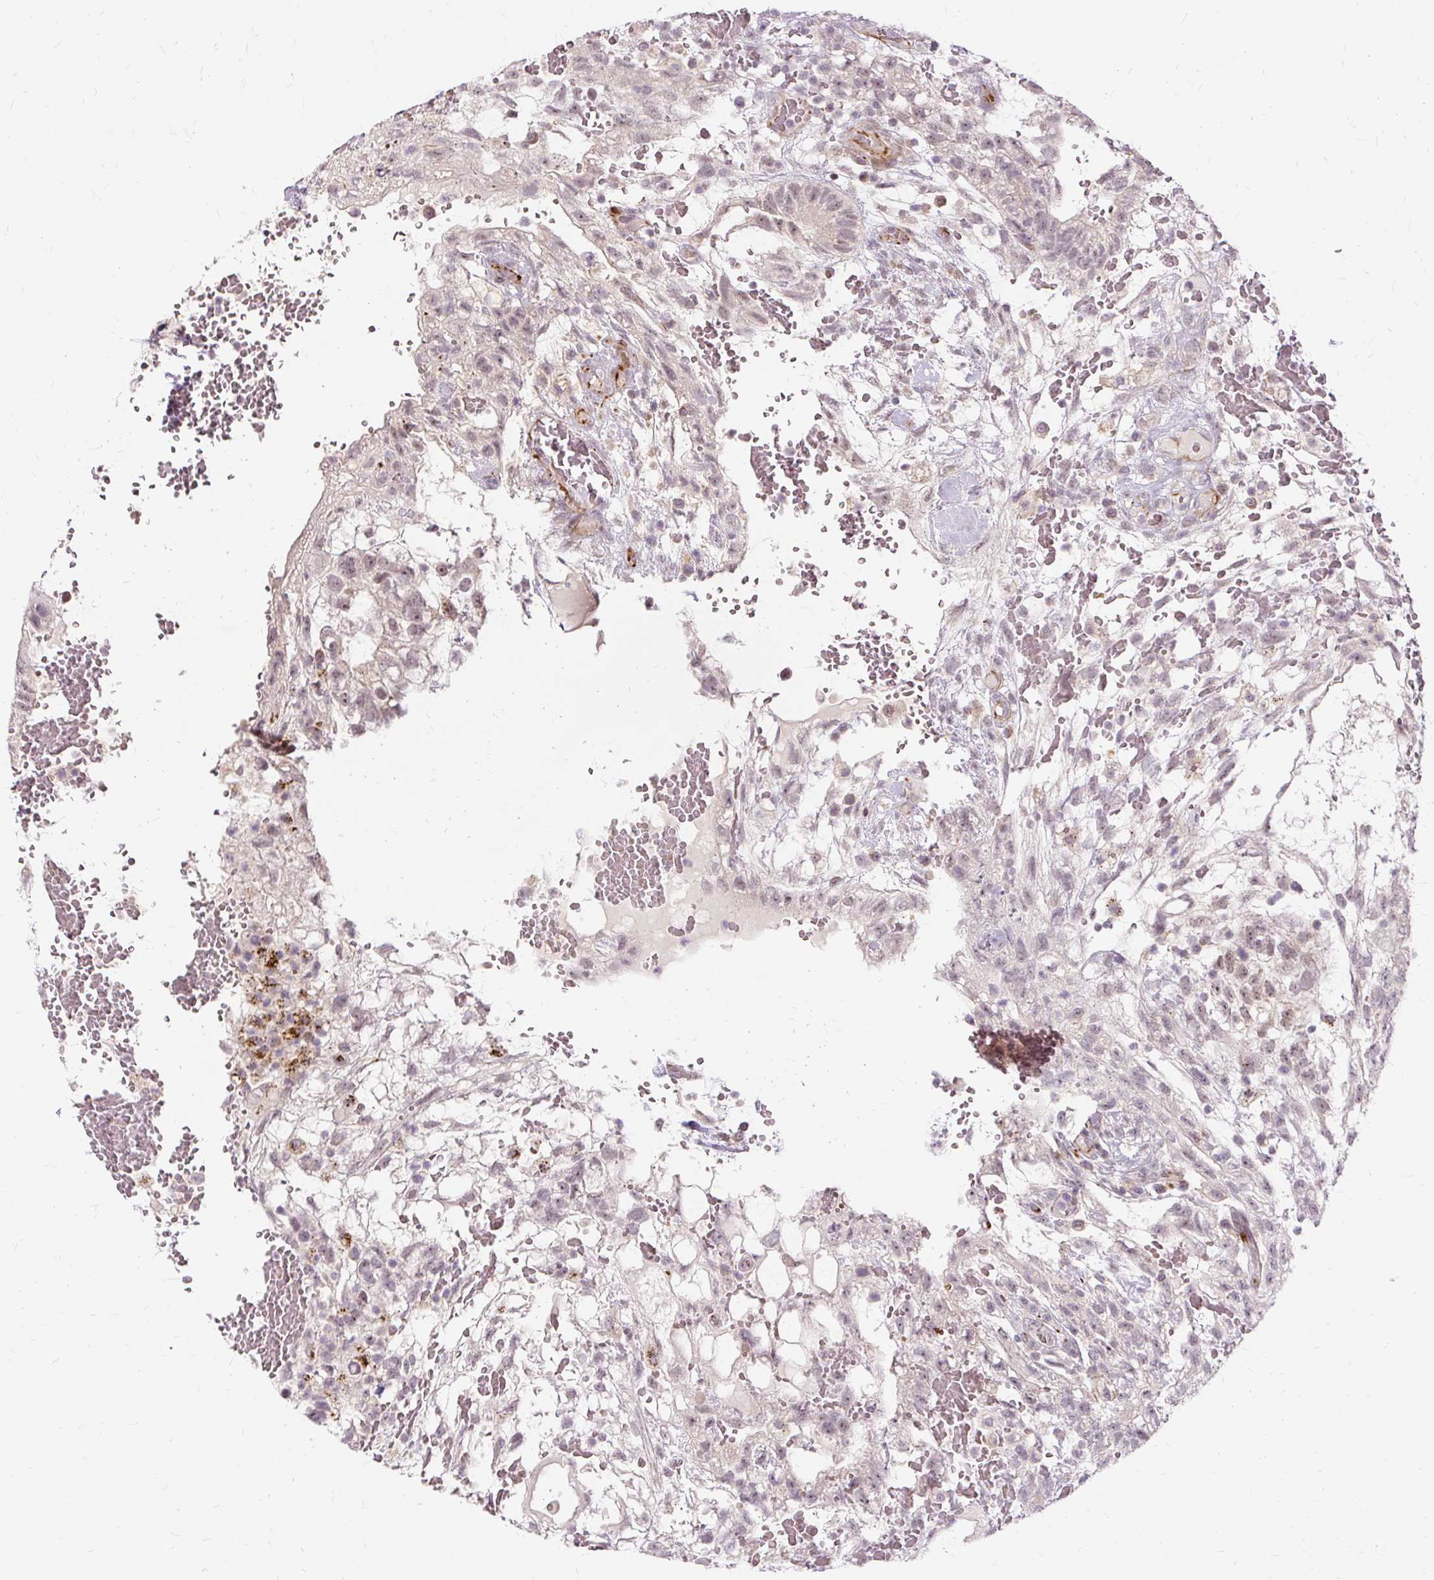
{"staining": {"intensity": "weak", "quantity": "<25%", "location": "nuclear"}, "tissue": "testis cancer", "cell_type": "Tumor cells", "image_type": "cancer", "snomed": [{"axis": "morphology", "description": "Normal tissue, NOS"}, {"axis": "morphology", "description": "Carcinoma, Embryonal, NOS"}, {"axis": "topography", "description": "Testis"}], "caption": "IHC of embryonal carcinoma (testis) shows no expression in tumor cells. (DAB IHC visualized using brightfield microscopy, high magnification).", "gene": "MMACHC", "patient": {"sex": "male", "age": 32}}